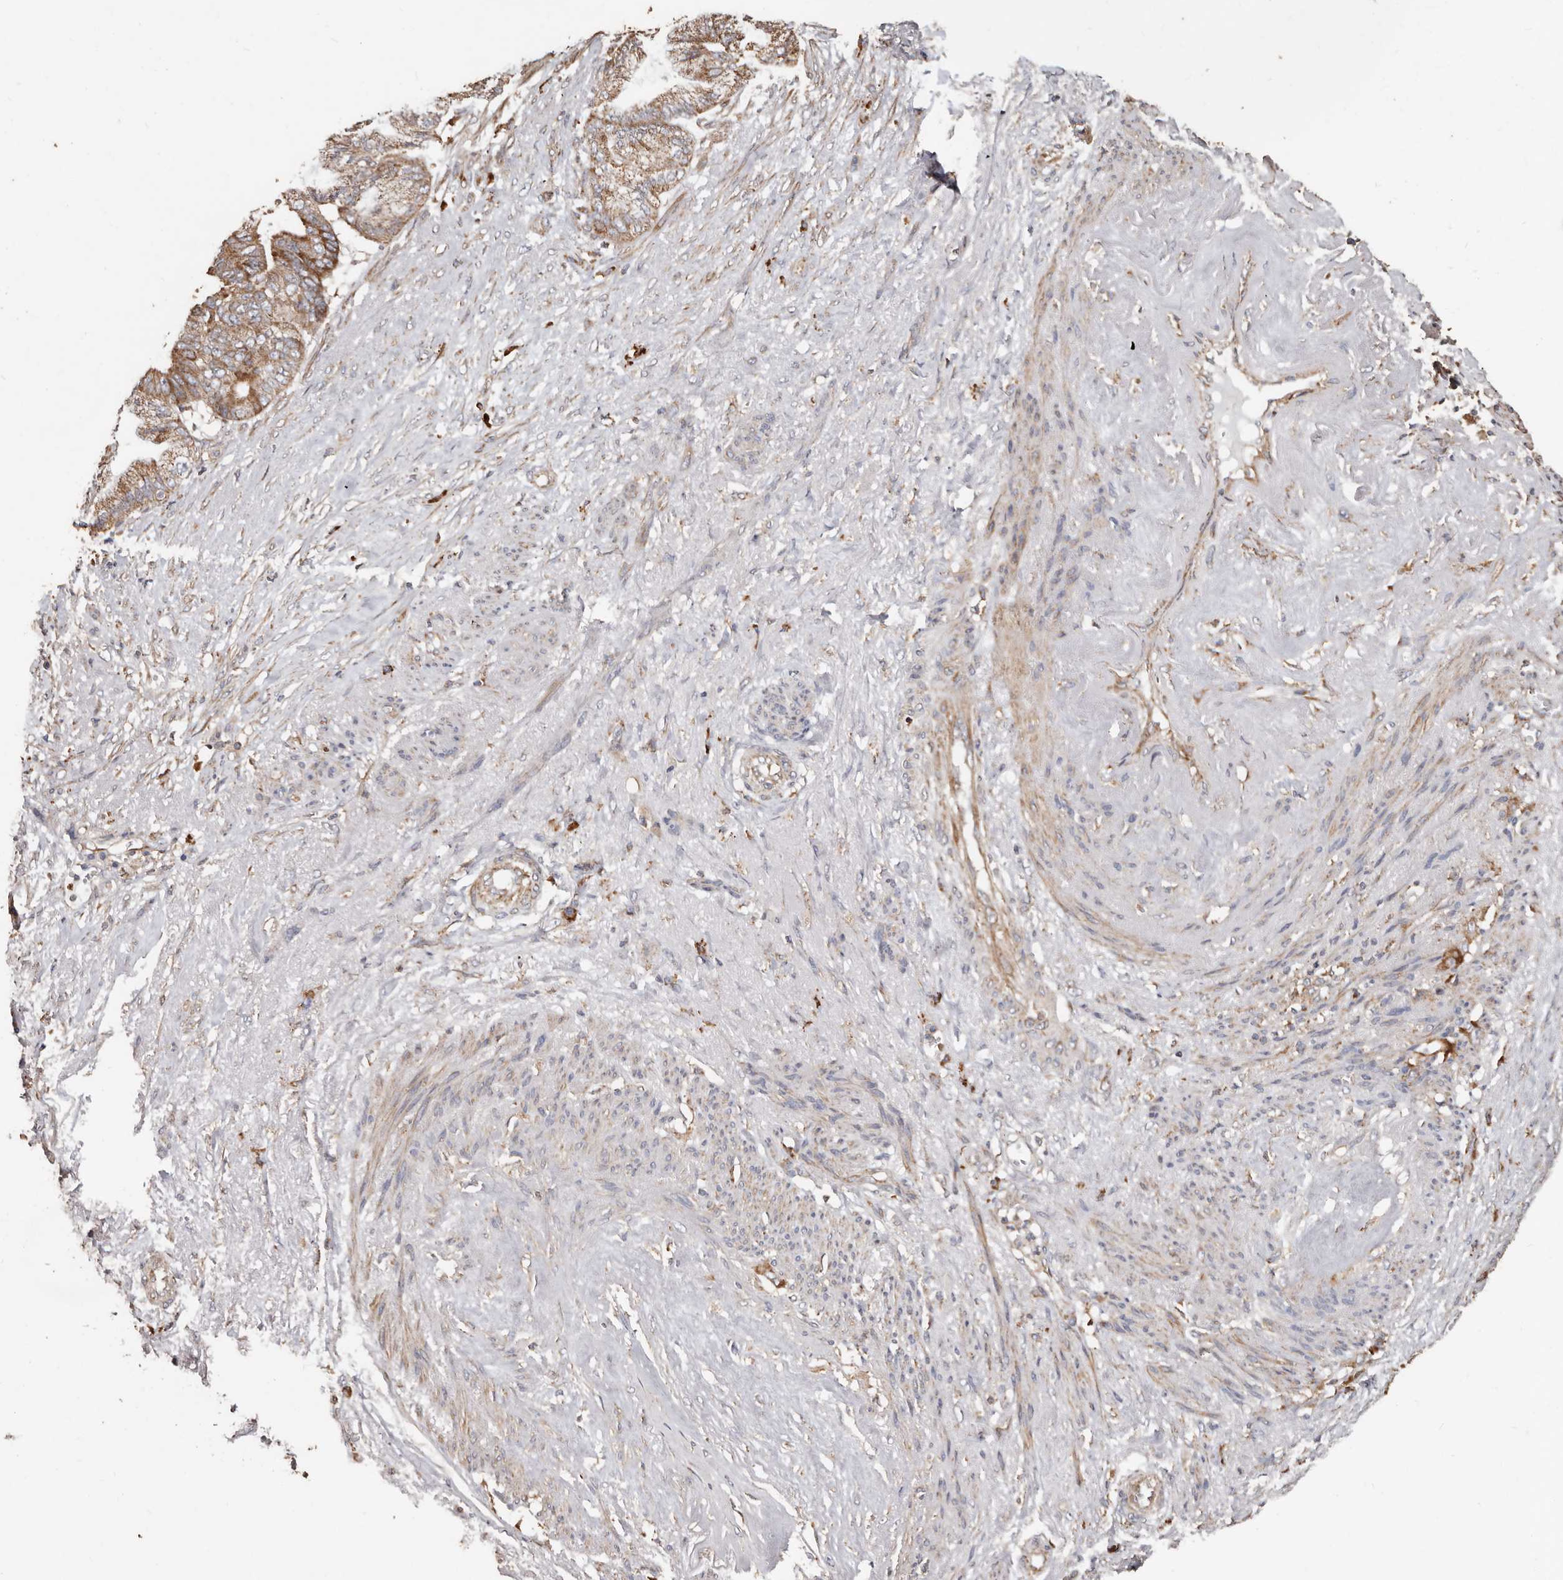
{"staining": {"intensity": "moderate", "quantity": ">75%", "location": "cytoplasmic/membranous"}, "tissue": "endometrial cancer", "cell_type": "Tumor cells", "image_type": "cancer", "snomed": [{"axis": "morphology", "description": "Adenocarcinoma, NOS"}, {"axis": "topography", "description": "Endometrium"}], "caption": "Endometrial cancer (adenocarcinoma) stained with DAB immunohistochemistry demonstrates medium levels of moderate cytoplasmic/membranous positivity in approximately >75% of tumor cells.", "gene": "OSGIN2", "patient": {"sex": "female", "age": 86}}